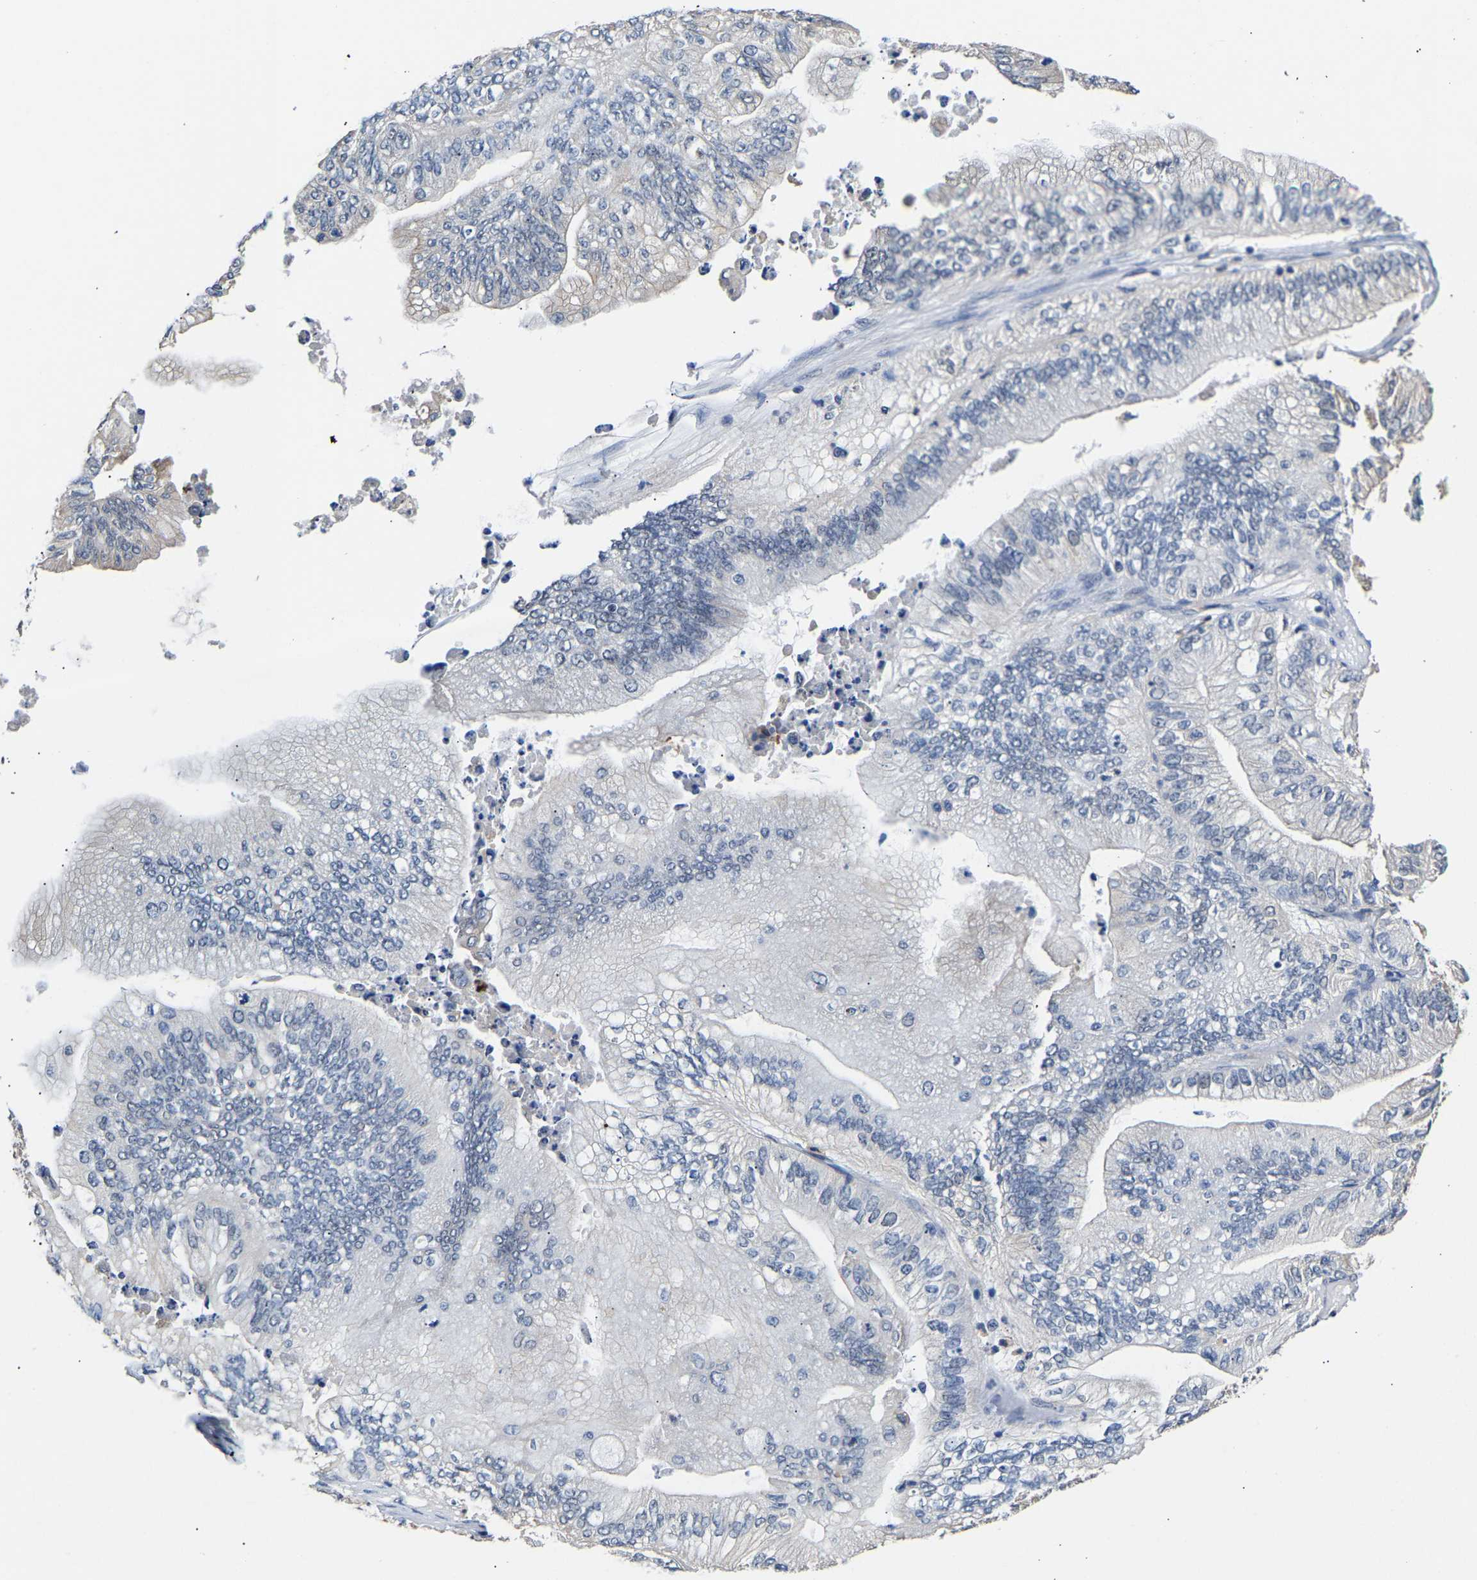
{"staining": {"intensity": "negative", "quantity": "none", "location": "none"}, "tissue": "ovarian cancer", "cell_type": "Tumor cells", "image_type": "cancer", "snomed": [{"axis": "morphology", "description": "Cystadenocarcinoma, mucinous, NOS"}, {"axis": "topography", "description": "Ovary"}], "caption": "The IHC micrograph has no significant positivity in tumor cells of ovarian cancer tissue.", "gene": "METTL16", "patient": {"sex": "female", "age": 61}}